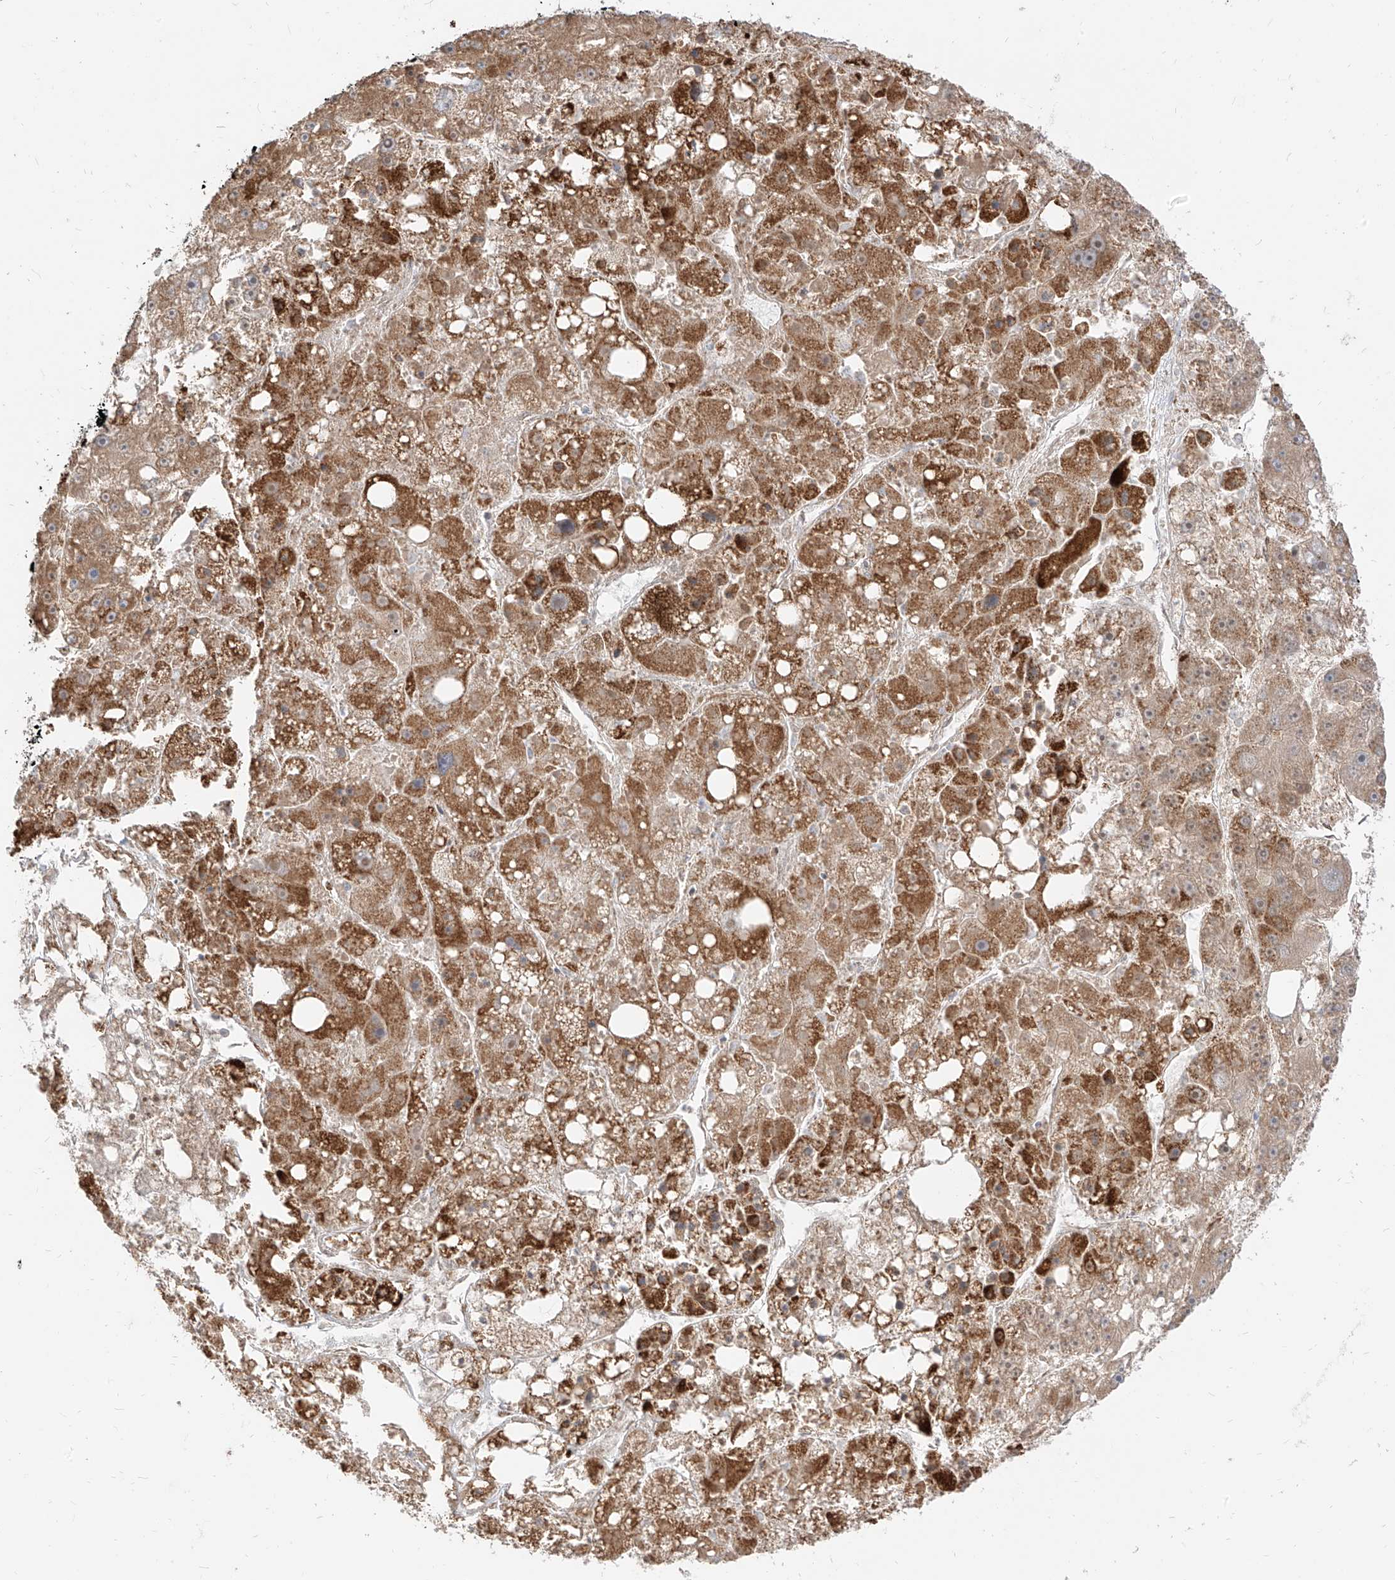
{"staining": {"intensity": "strong", "quantity": ">75%", "location": "cytoplasmic/membranous"}, "tissue": "liver cancer", "cell_type": "Tumor cells", "image_type": "cancer", "snomed": [{"axis": "morphology", "description": "Carcinoma, Hepatocellular, NOS"}, {"axis": "topography", "description": "Liver"}], "caption": "Immunohistochemistry (IHC) staining of liver hepatocellular carcinoma, which shows high levels of strong cytoplasmic/membranous staining in approximately >75% of tumor cells indicating strong cytoplasmic/membranous protein staining. The staining was performed using DAB (brown) for protein detection and nuclei were counterstained in hematoxylin (blue).", "gene": "PLCL1", "patient": {"sex": "female", "age": 61}}